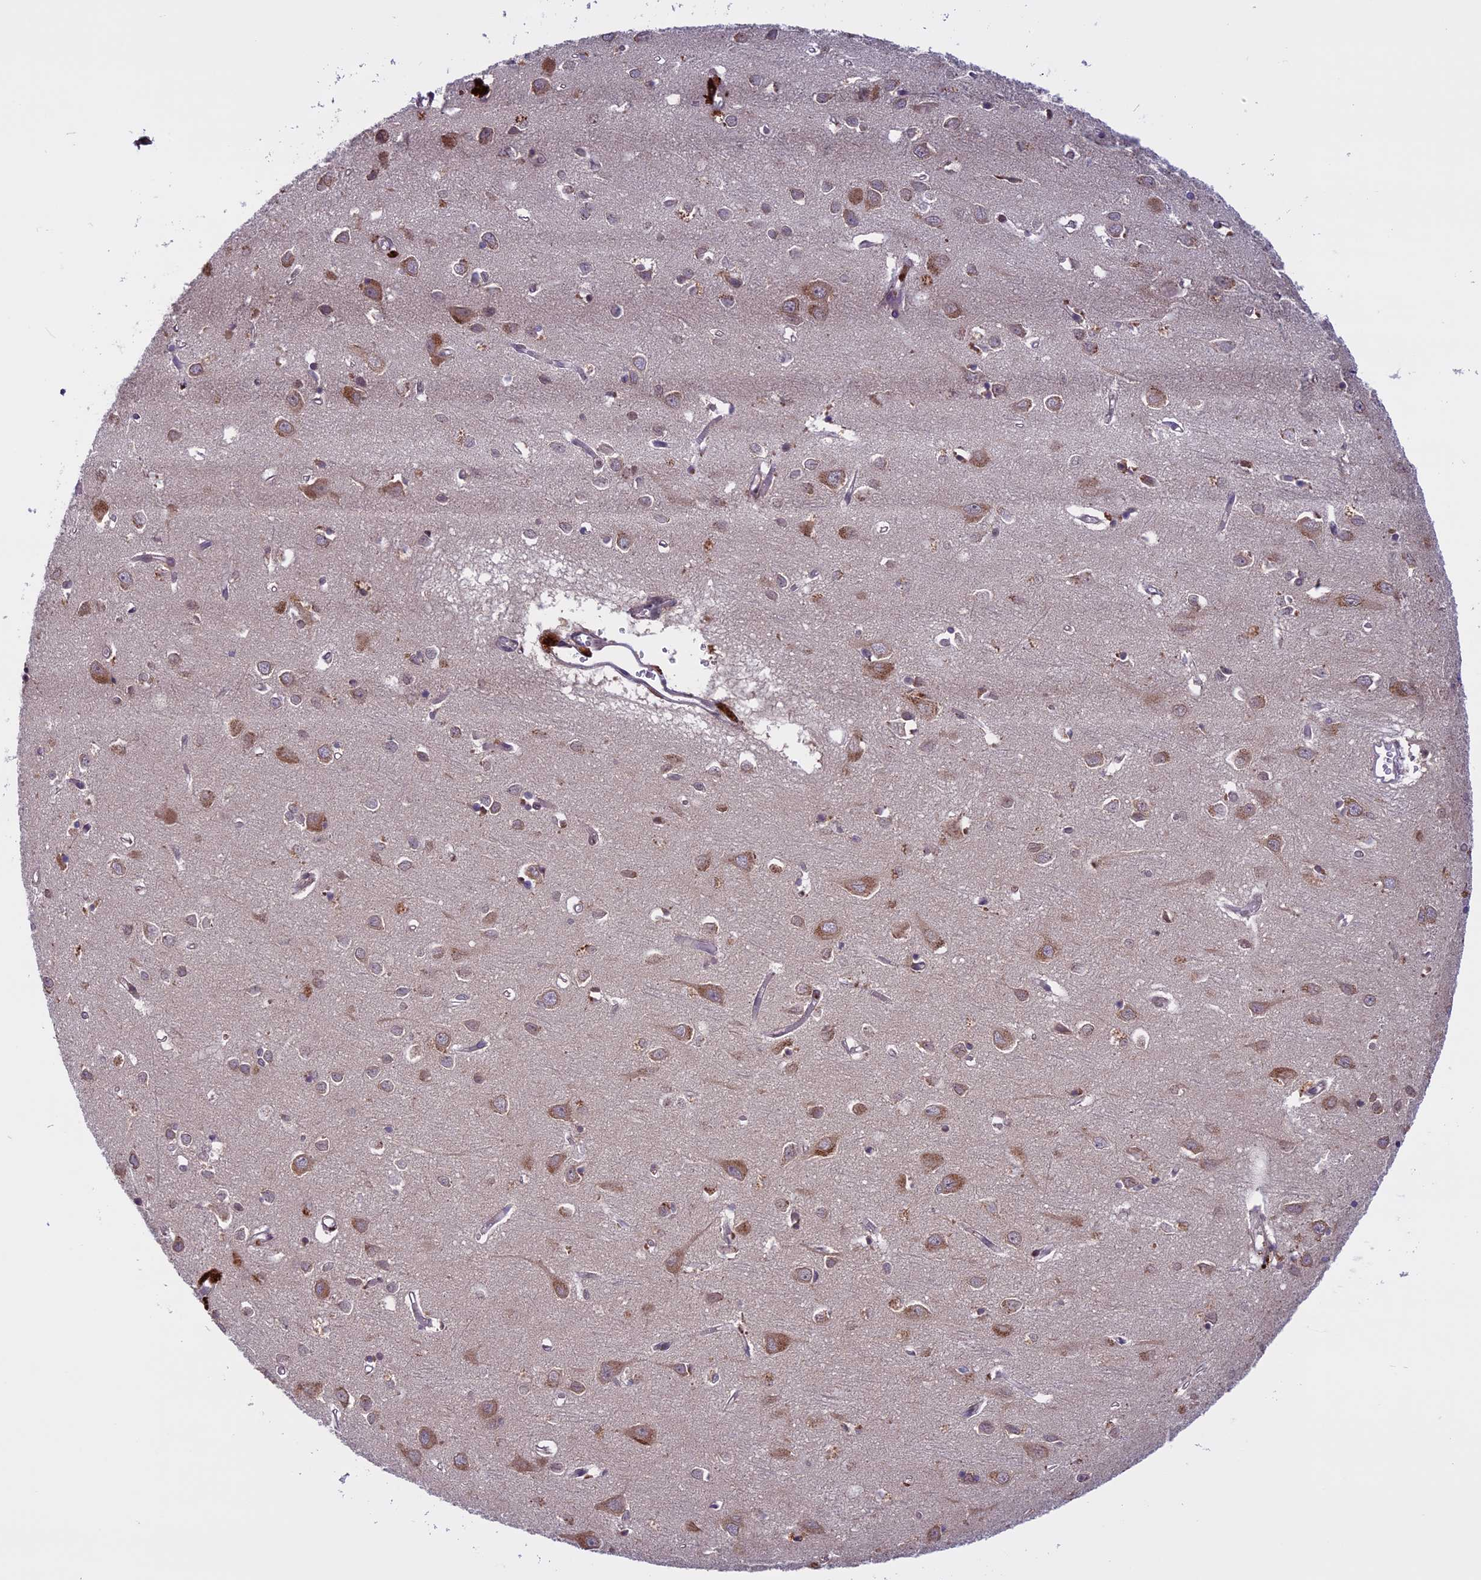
{"staining": {"intensity": "negative", "quantity": "none", "location": "none"}, "tissue": "cerebral cortex", "cell_type": "Endothelial cells", "image_type": "normal", "snomed": [{"axis": "morphology", "description": "Normal tissue, NOS"}, {"axis": "topography", "description": "Cerebral cortex"}], "caption": "Immunohistochemistry (IHC) photomicrograph of unremarkable cerebral cortex: cerebral cortex stained with DAB (3,3'-diaminobenzidine) displays no significant protein expression in endothelial cells. Brightfield microscopy of immunohistochemistry (IHC) stained with DAB (brown) and hematoxylin (blue), captured at high magnification.", "gene": "DCTN5", "patient": {"sex": "female", "age": 64}}